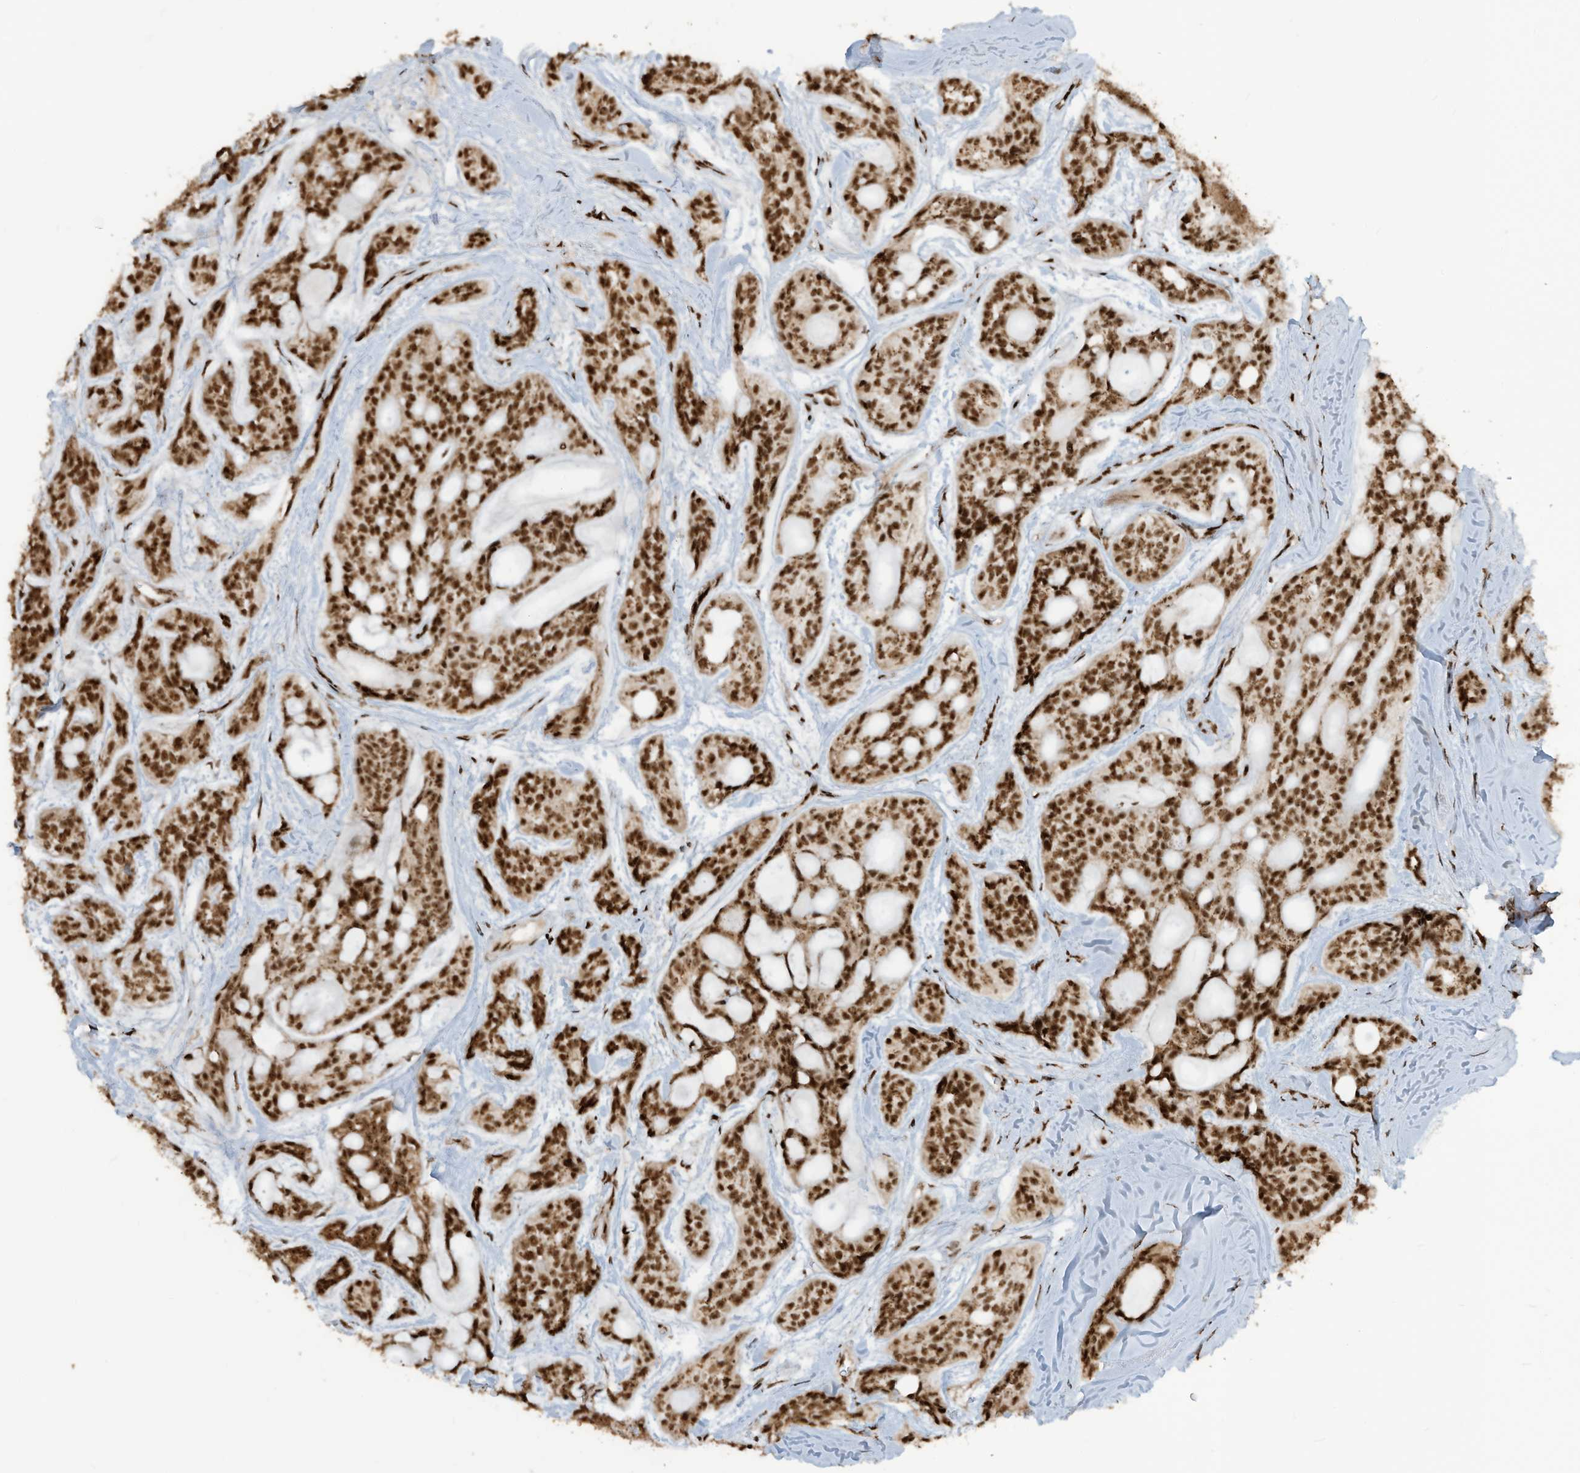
{"staining": {"intensity": "strong", "quantity": ">75%", "location": "nuclear"}, "tissue": "head and neck cancer", "cell_type": "Tumor cells", "image_type": "cancer", "snomed": [{"axis": "morphology", "description": "Adenocarcinoma, NOS"}, {"axis": "topography", "description": "Head-Neck"}], "caption": "Human head and neck cancer (adenocarcinoma) stained for a protein (brown) demonstrates strong nuclear positive staining in about >75% of tumor cells.", "gene": "LBH", "patient": {"sex": "male", "age": 66}}